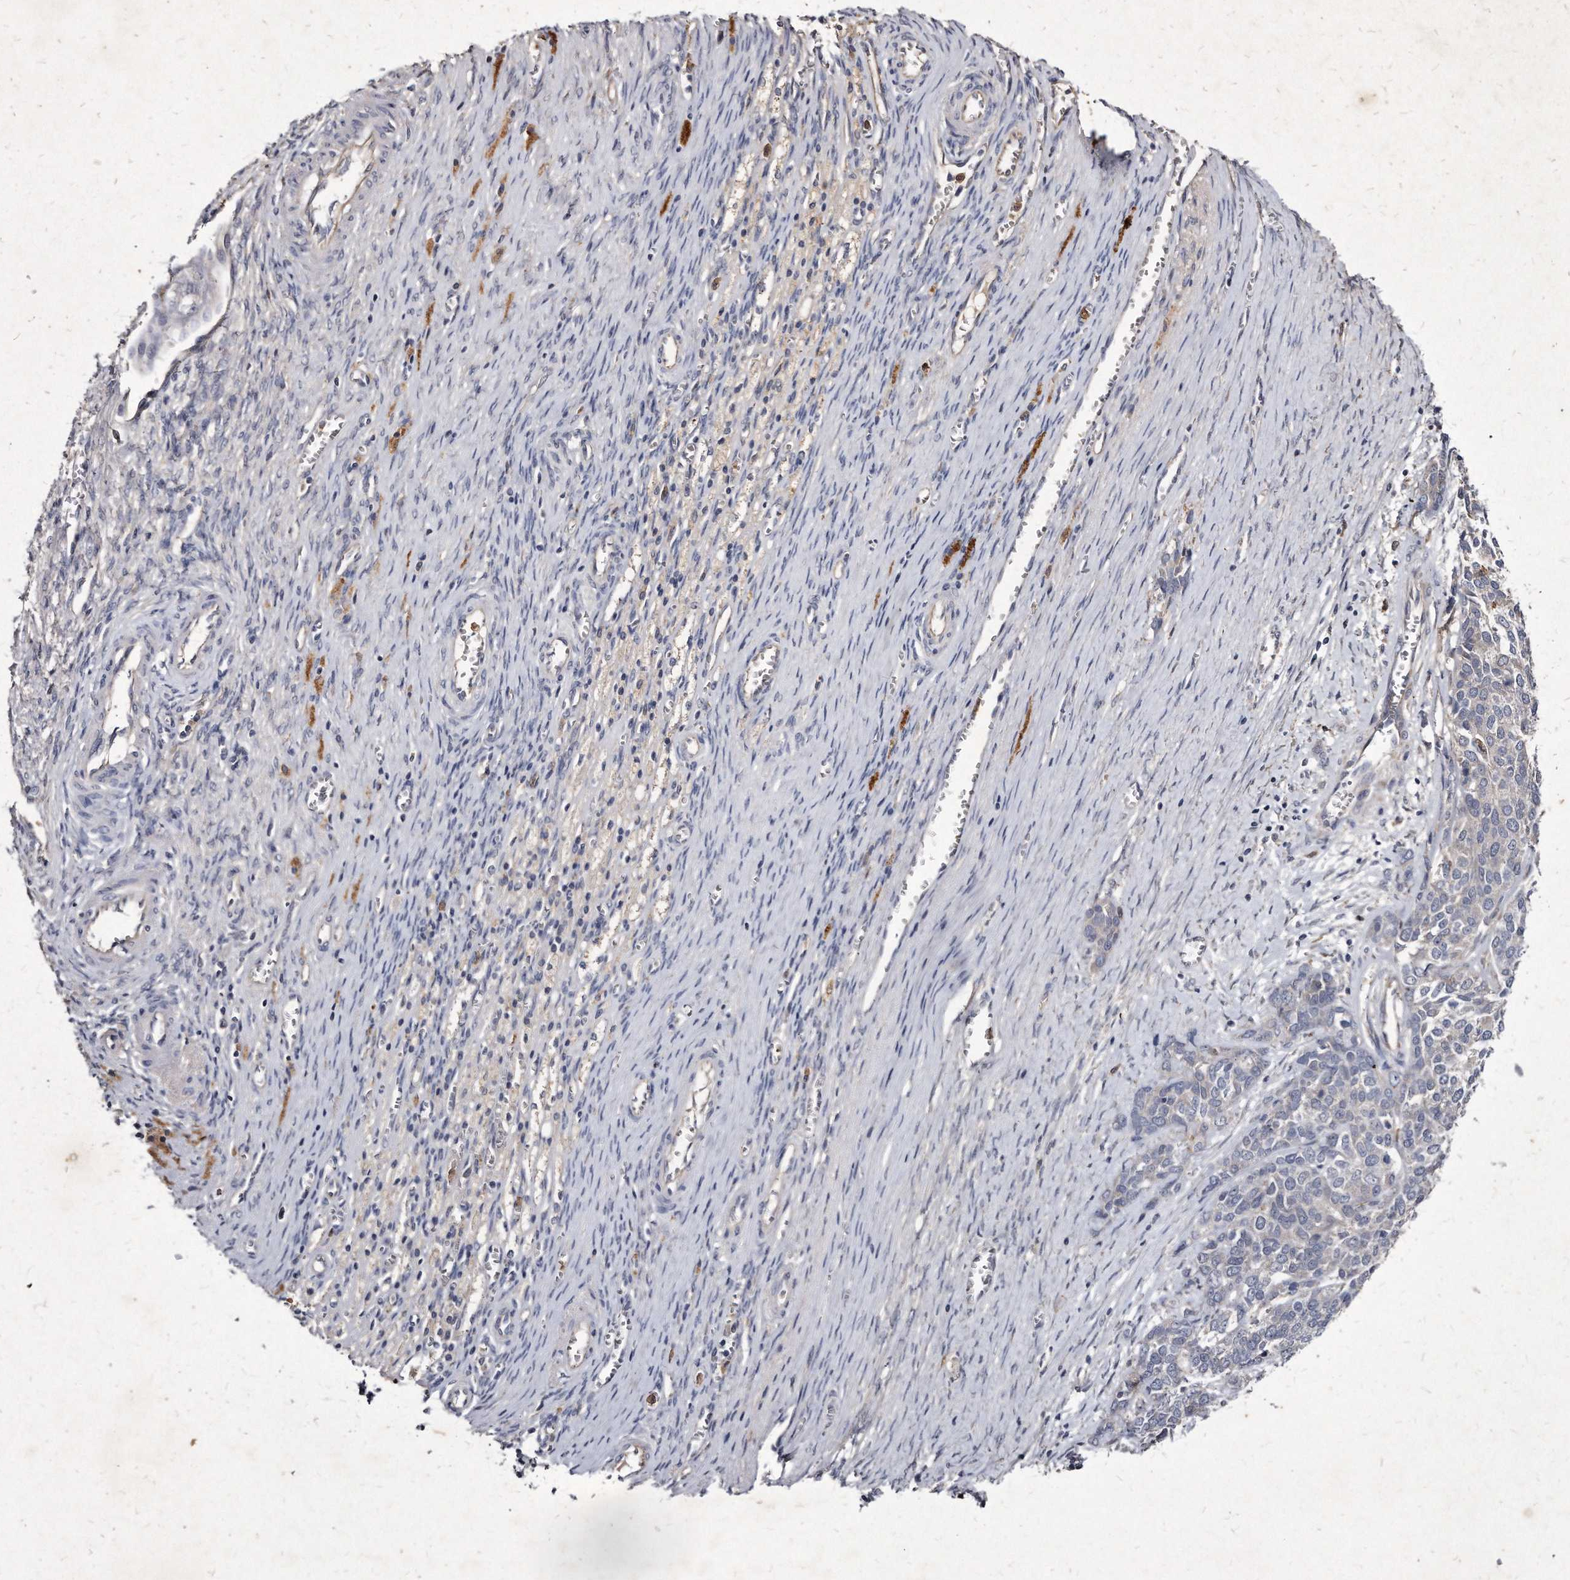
{"staining": {"intensity": "negative", "quantity": "none", "location": "none"}, "tissue": "ovarian cancer", "cell_type": "Tumor cells", "image_type": "cancer", "snomed": [{"axis": "morphology", "description": "Cystadenocarcinoma, serous, NOS"}, {"axis": "topography", "description": "Ovary"}], "caption": "Protein analysis of ovarian serous cystadenocarcinoma demonstrates no significant expression in tumor cells.", "gene": "KLHDC3", "patient": {"sex": "female", "age": 44}}